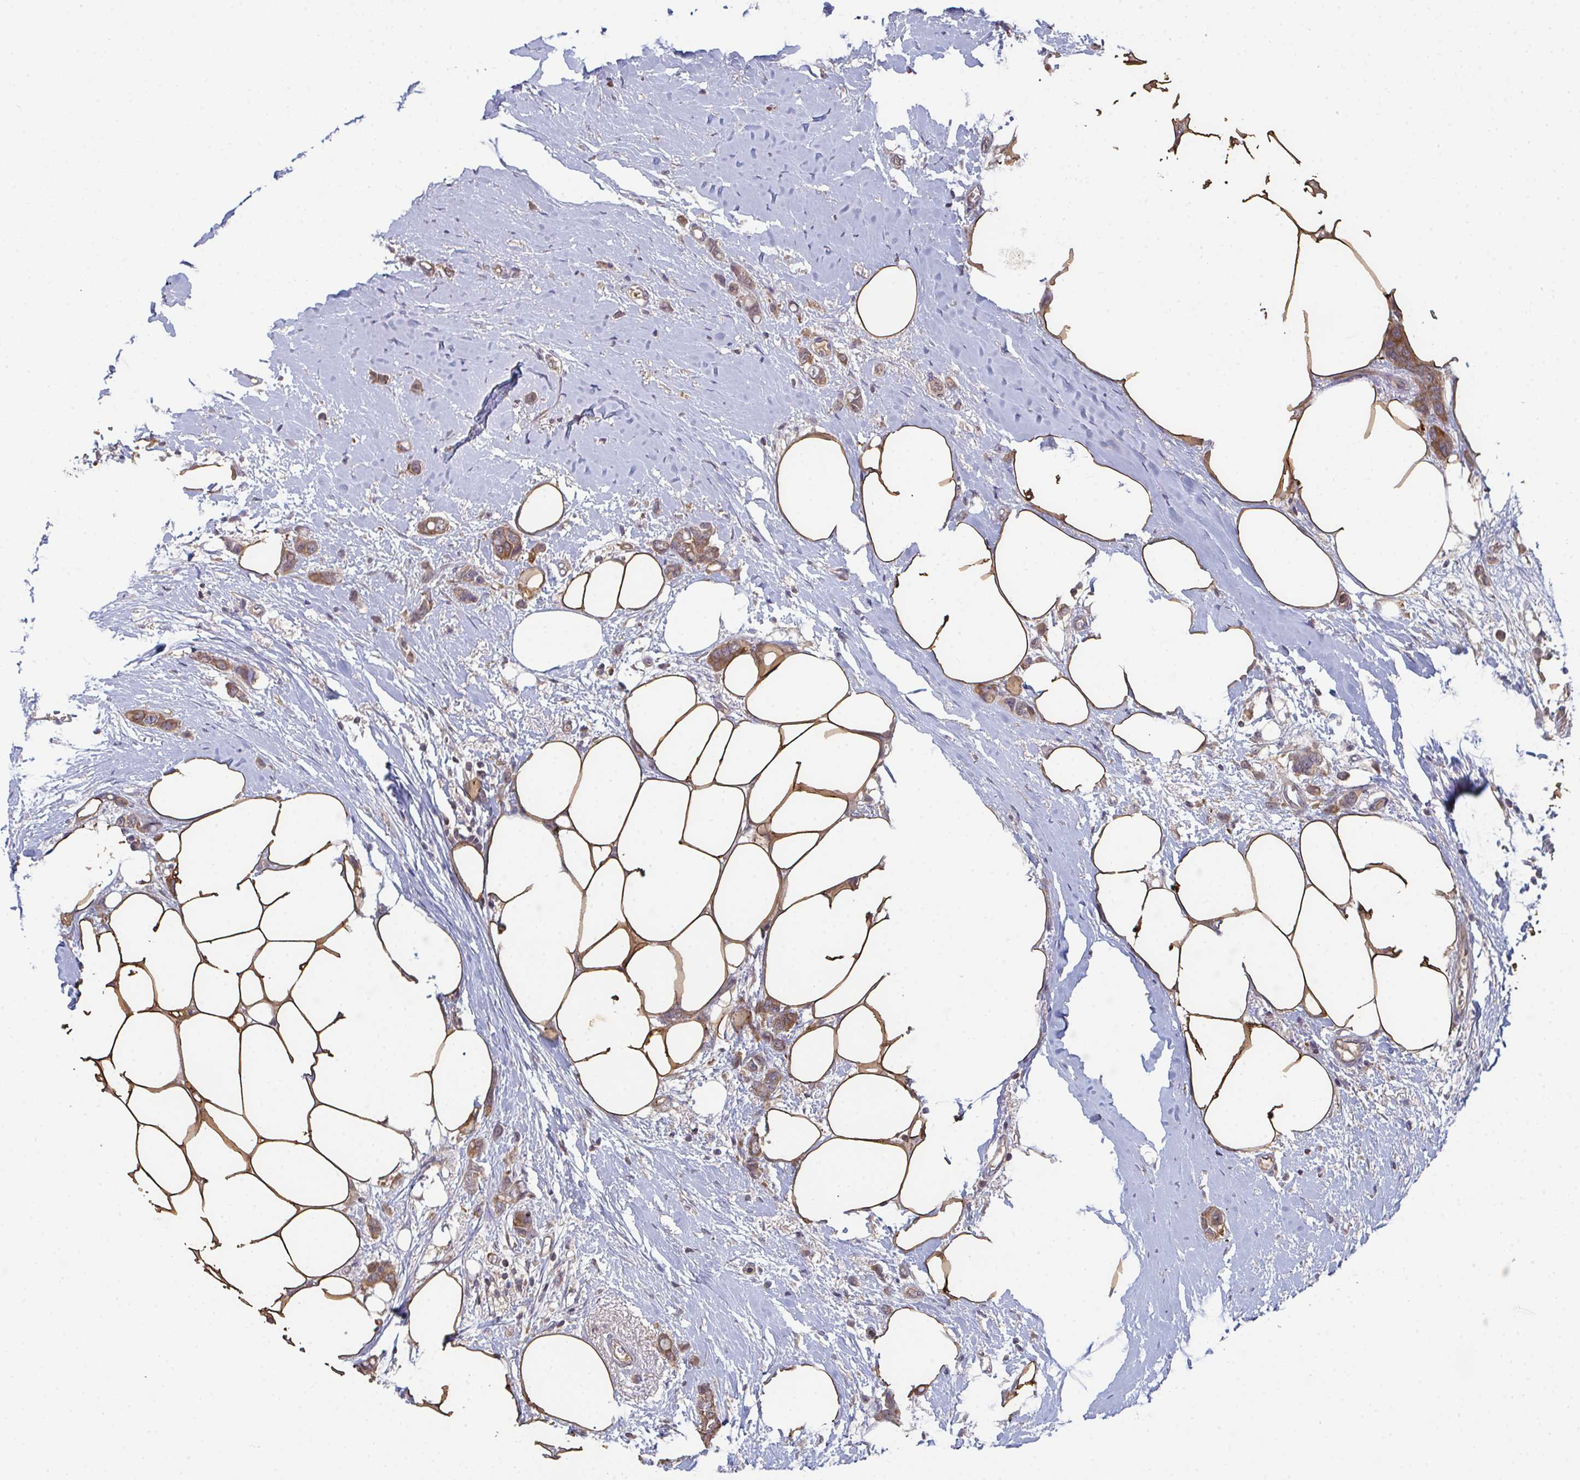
{"staining": {"intensity": "moderate", "quantity": ">75%", "location": "cytoplasmic/membranous"}, "tissue": "breast cancer", "cell_type": "Tumor cells", "image_type": "cancer", "snomed": [{"axis": "morphology", "description": "Lobular carcinoma"}, {"axis": "topography", "description": "Breast"}], "caption": "The photomicrograph reveals staining of lobular carcinoma (breast), revealing moderate cytoplasmic/membranous protein expression (brown color) within tumor cells.", "gene": "TTC9C", "patient": {"sex": "female", "age": 91}}